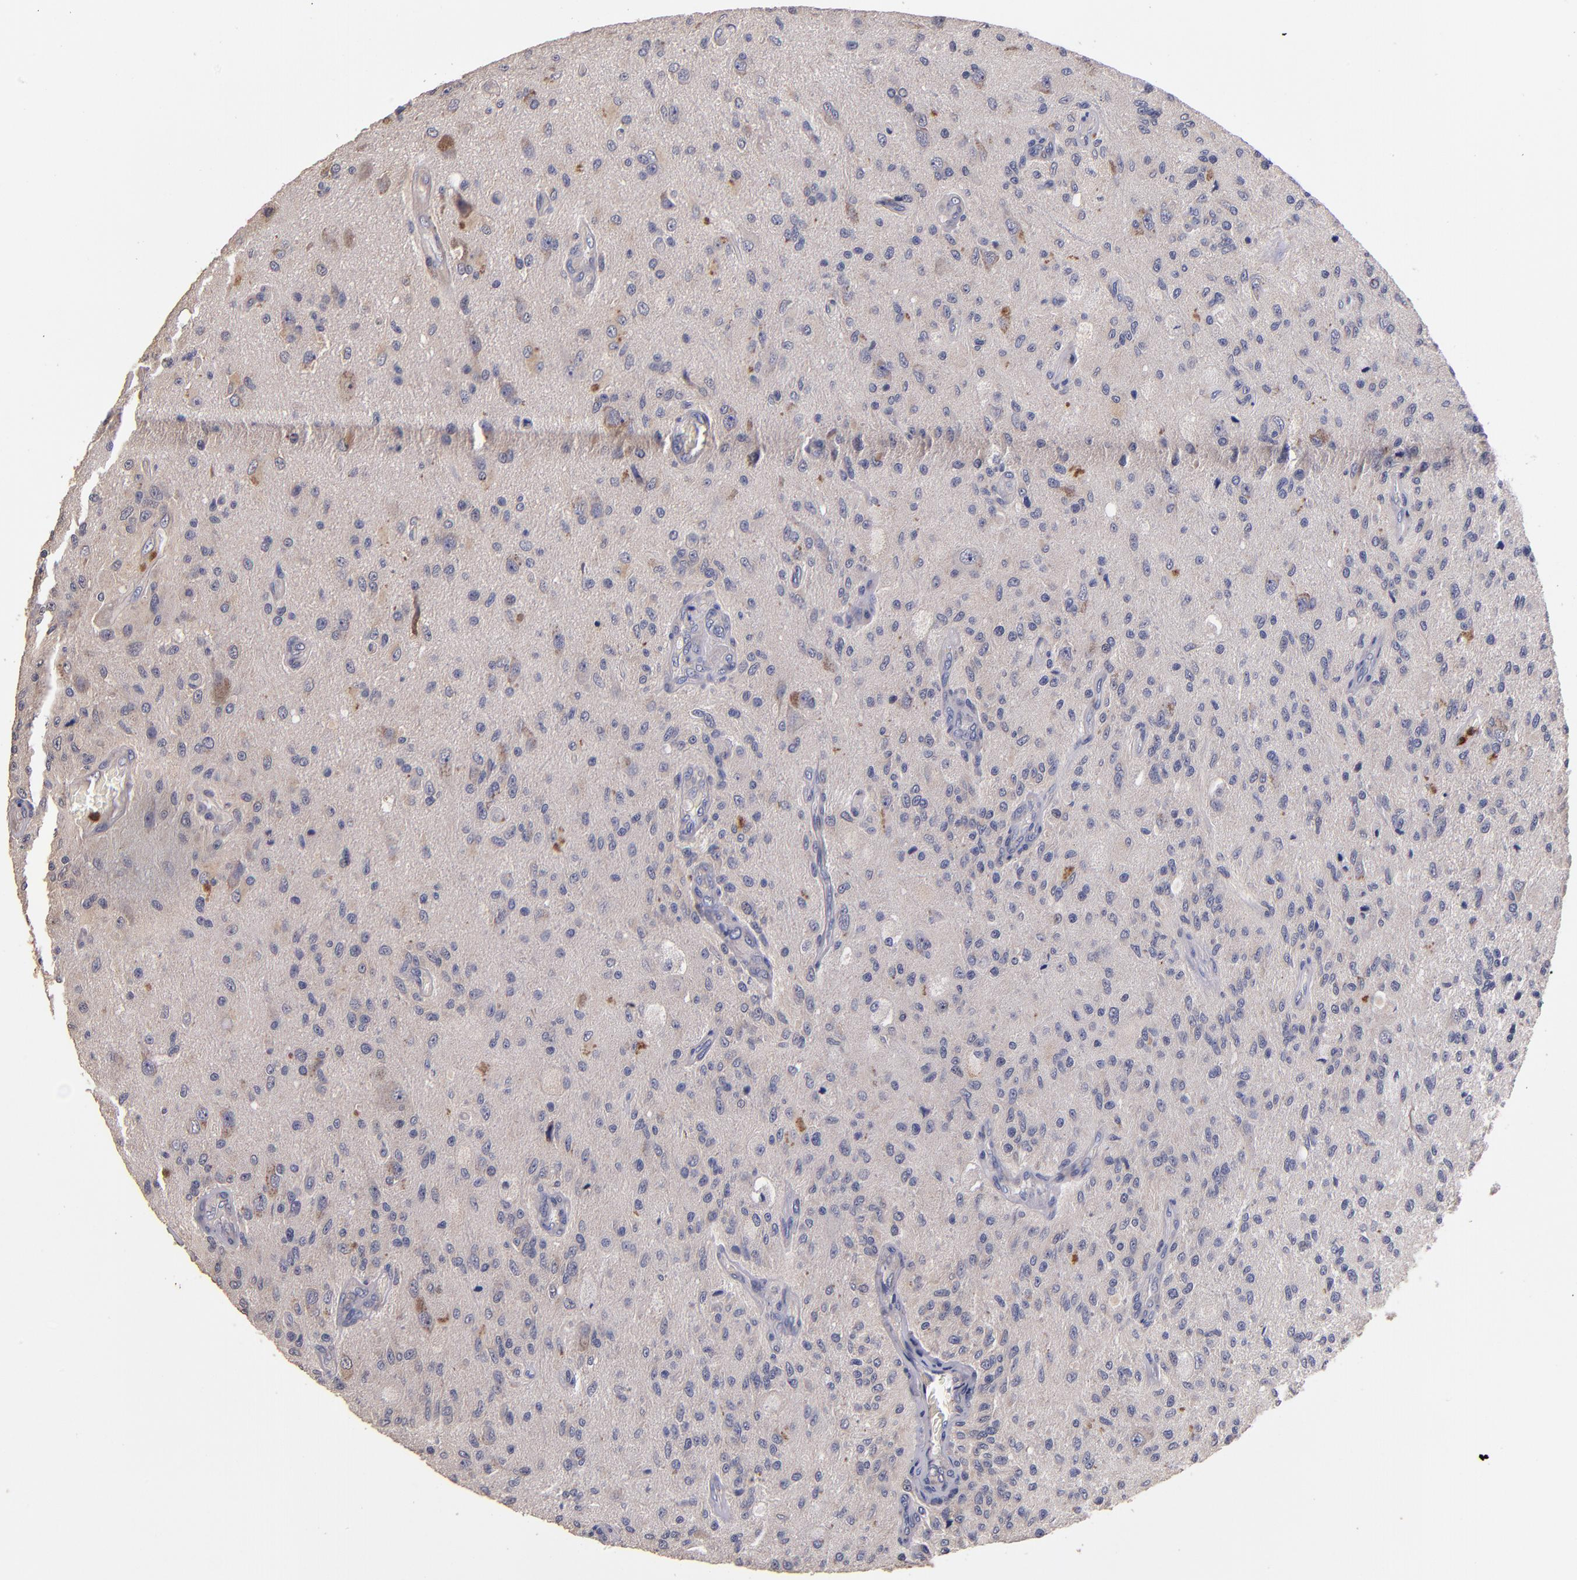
{"staining": {"intensity": "moderate", "quantity": "<25%", "location": "cytoplasmic/membranous"}, "tissue": "glioma", "cell_type": "Tumor cells", "image_type": "cancer", "snomed": [{"axis": "morphology", "description": "Normal tissue, NOS"}, {"axis": "morphology", "description": "Glioma, malignant, High grade"}, {"axis": "topography", "description": "Cerebral cortex"}], "caption": "The photomicrograph displays staining of malignant glioma (high-grade), revealing moderate cytoplasmic/membranous protein positivity (brown color) within tumor cells. Nuclei are stained in blue.", "gene": "TTLL12", "patient": {"sex": "male", "age": 77}}